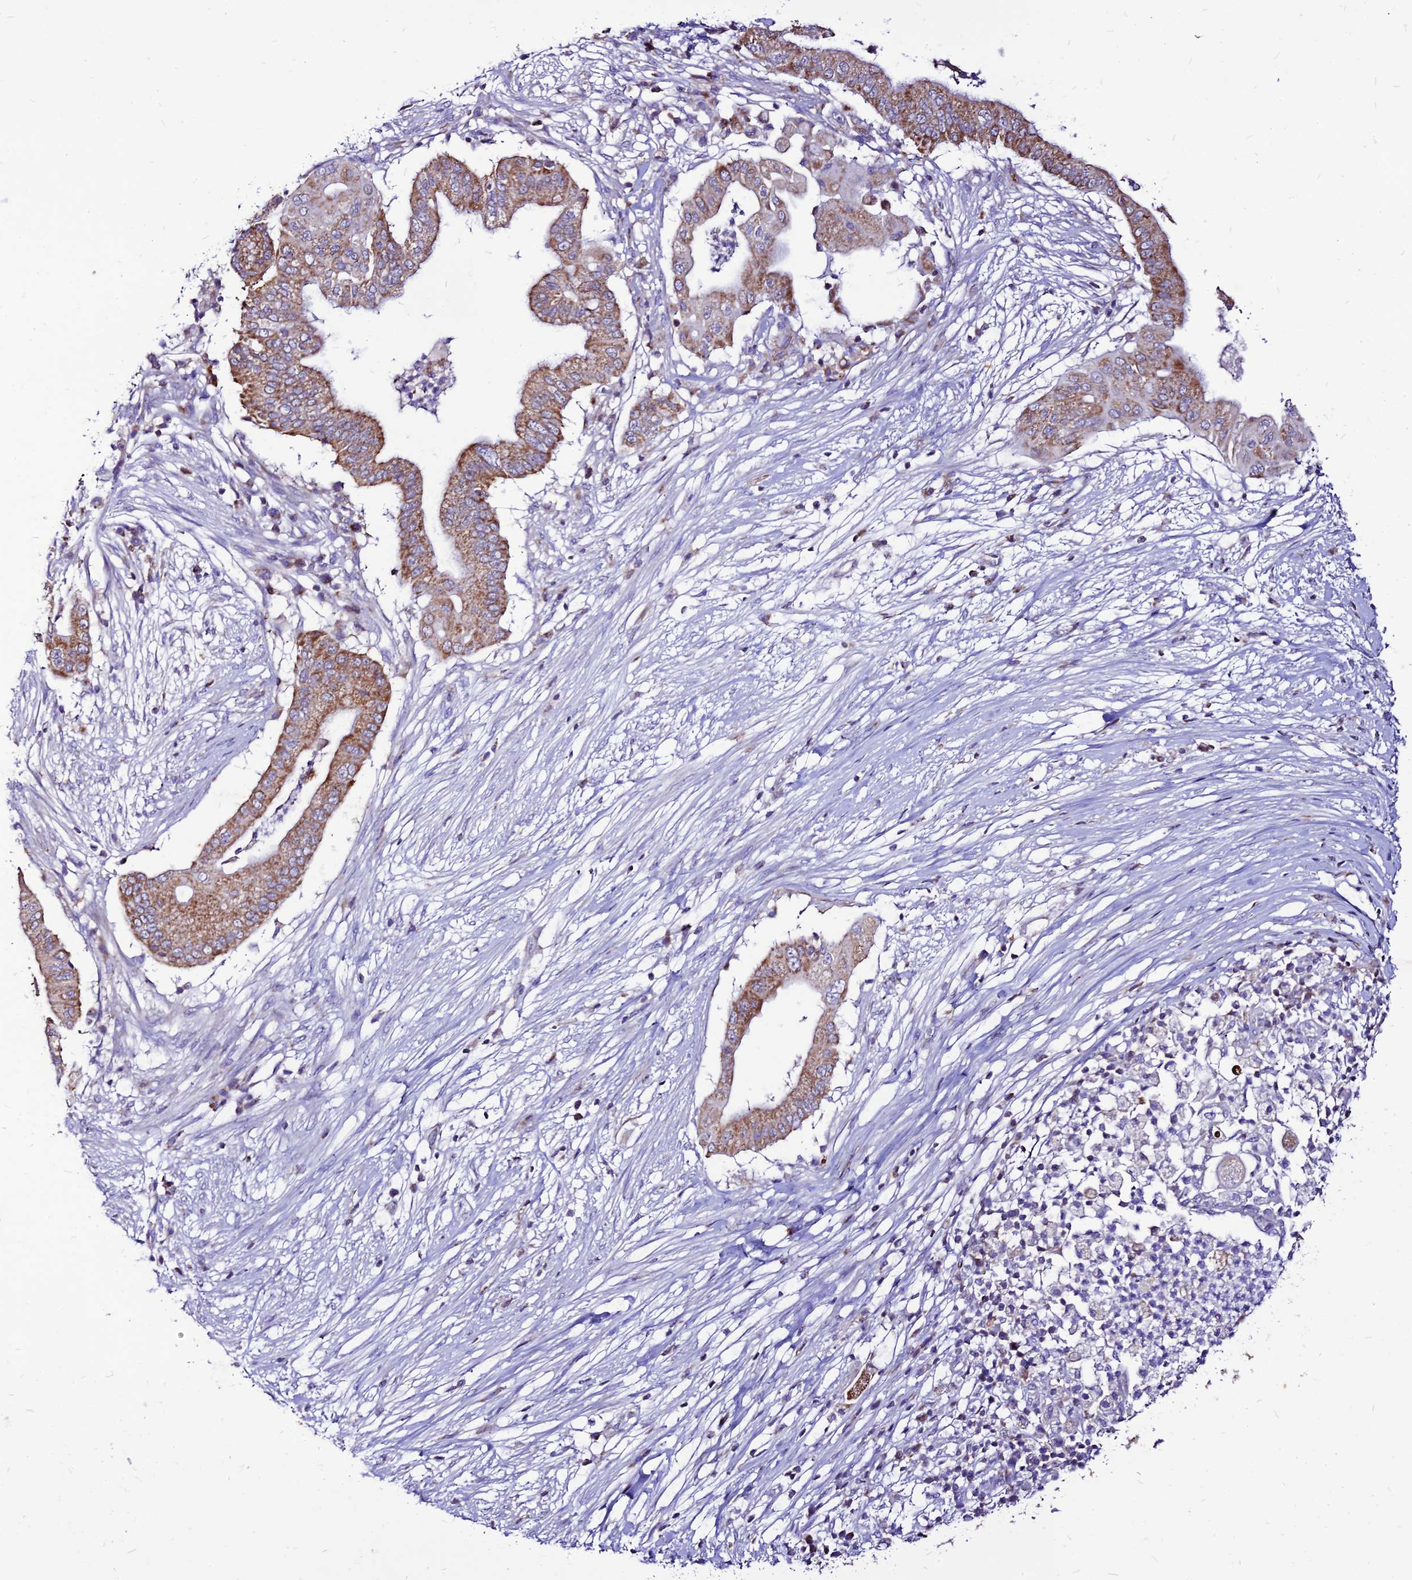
{"staining": {"intensity": "moderate", "quantity": ">75%", "location": "cytoplasmic/membranous"}, "tissue": "pancreatic cancer", "cell_type": "Tumor cells", "image_type": "cancer", "snomed": [{"axis": "morphology", "description": "Adenocarcinoma, NOS"}, {"axis": "topography", "description": "Pancreas"}], "caption": "This is an image of immunohistochemistry staining of adenocarcinoma (pancreatic), which shows moderate expression in the cytoplasmic/membranous of tumor cells.", "gene": "ECI1", "patient": {"sex": "male", "age": 68}}